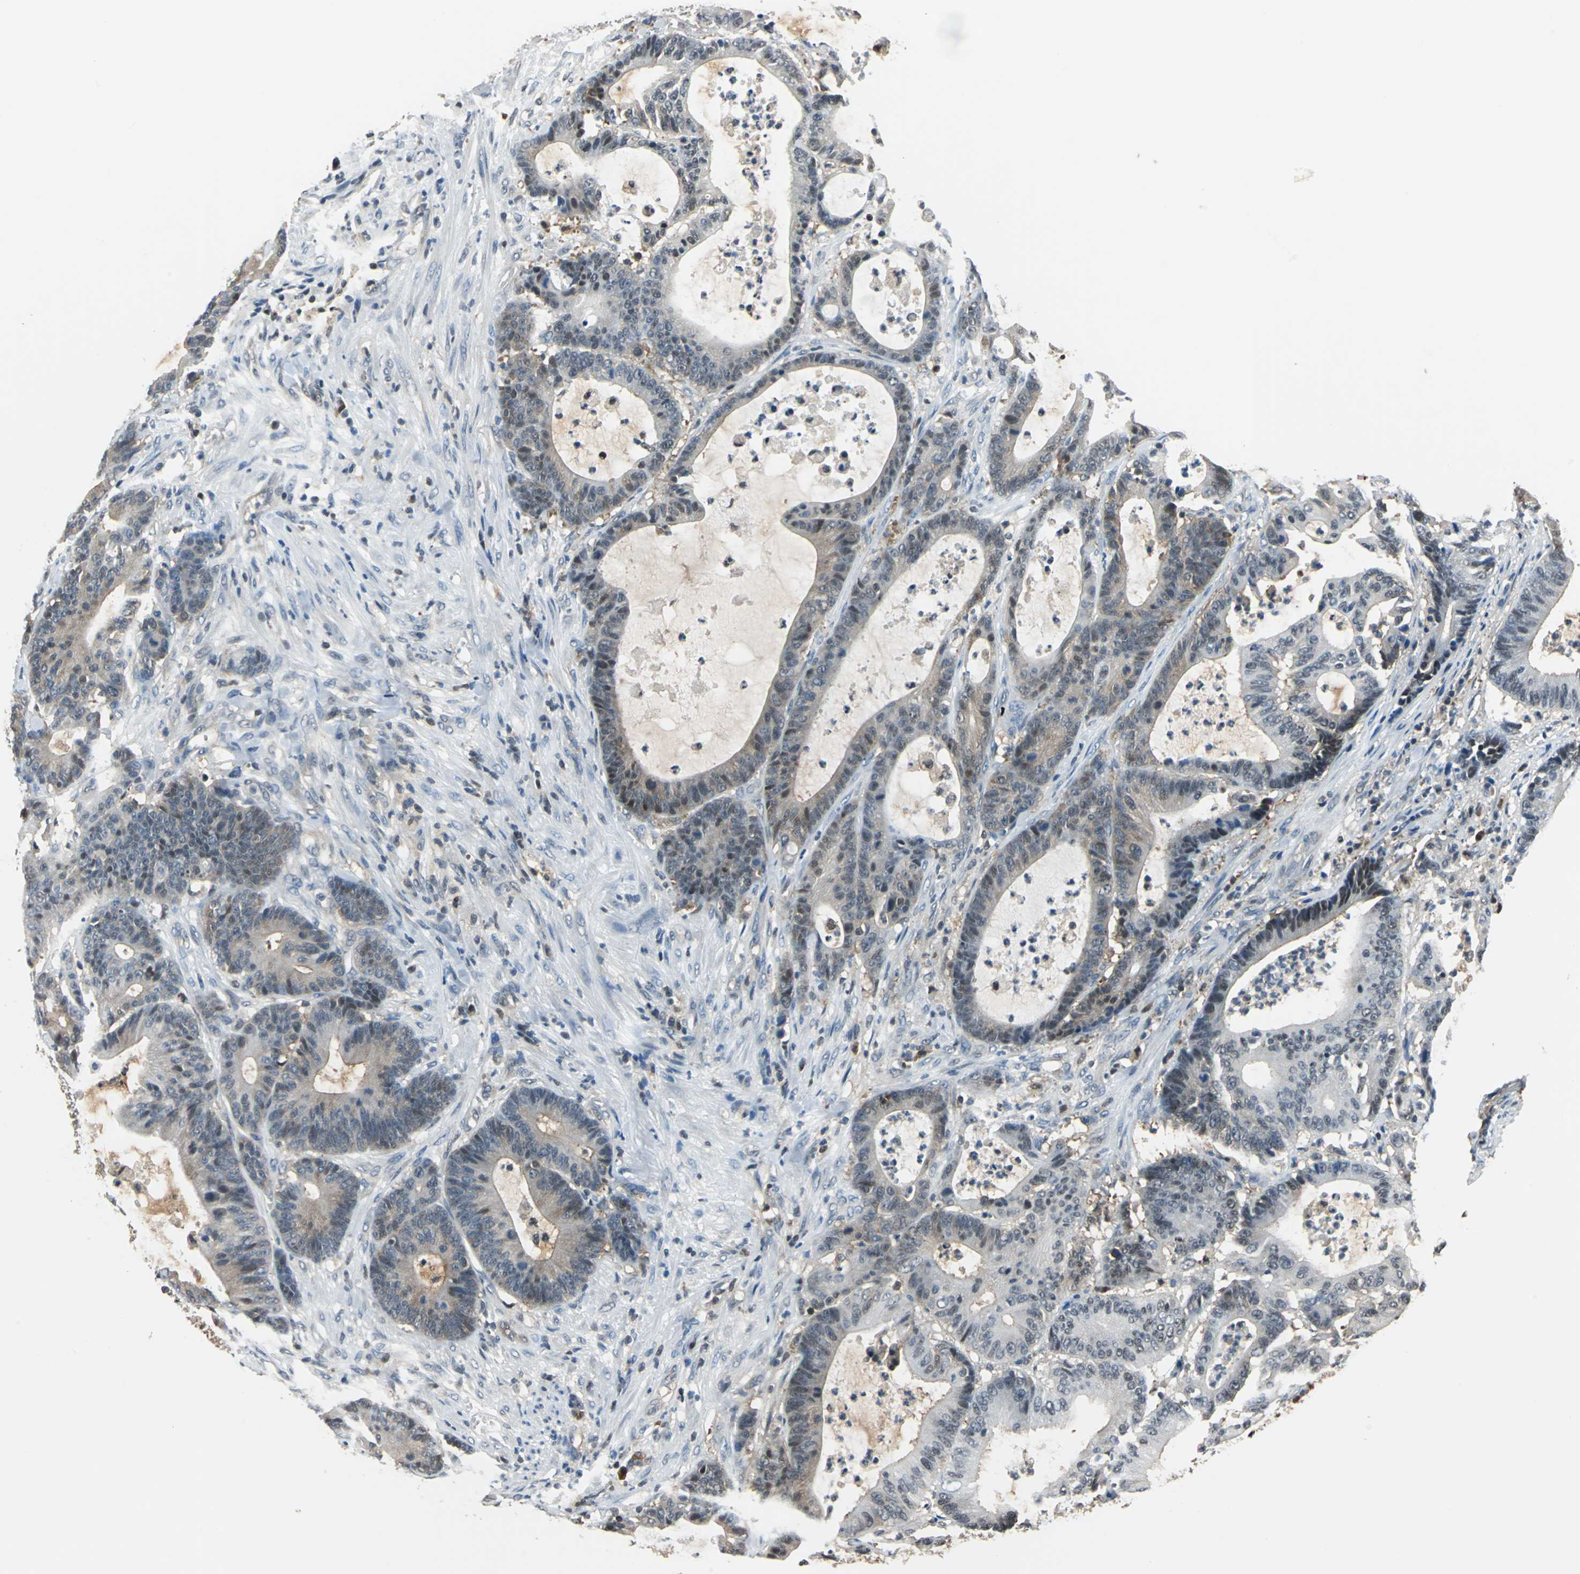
{"staining": {"intensity": "weak", "quantity": "25%-75%", "location": "cytoplasmic/membranous,nuclear"}, "tissue": "colorectal cancer", "cell_type": "Tumor cells", "image_type": "cancer", "snomed": [{"axis": "morphology", "description": "Adenocarcinoma, NOS"}, {"axis": "topography", "description": "Colon"}], "caption": "Brown immunohistochemical staining in human adenocarcinoma (colorectal) displays weak cytoplasmic/membranous and nuclear expression in approximately 25%-75% of tumor cells. The protein is stained brown, and the nuclei are stained in blue (DAB IHC with brightfield microscopy, high magnification).", "gene": "PSME1", "patient": {"sex": "female", "age": 84}}